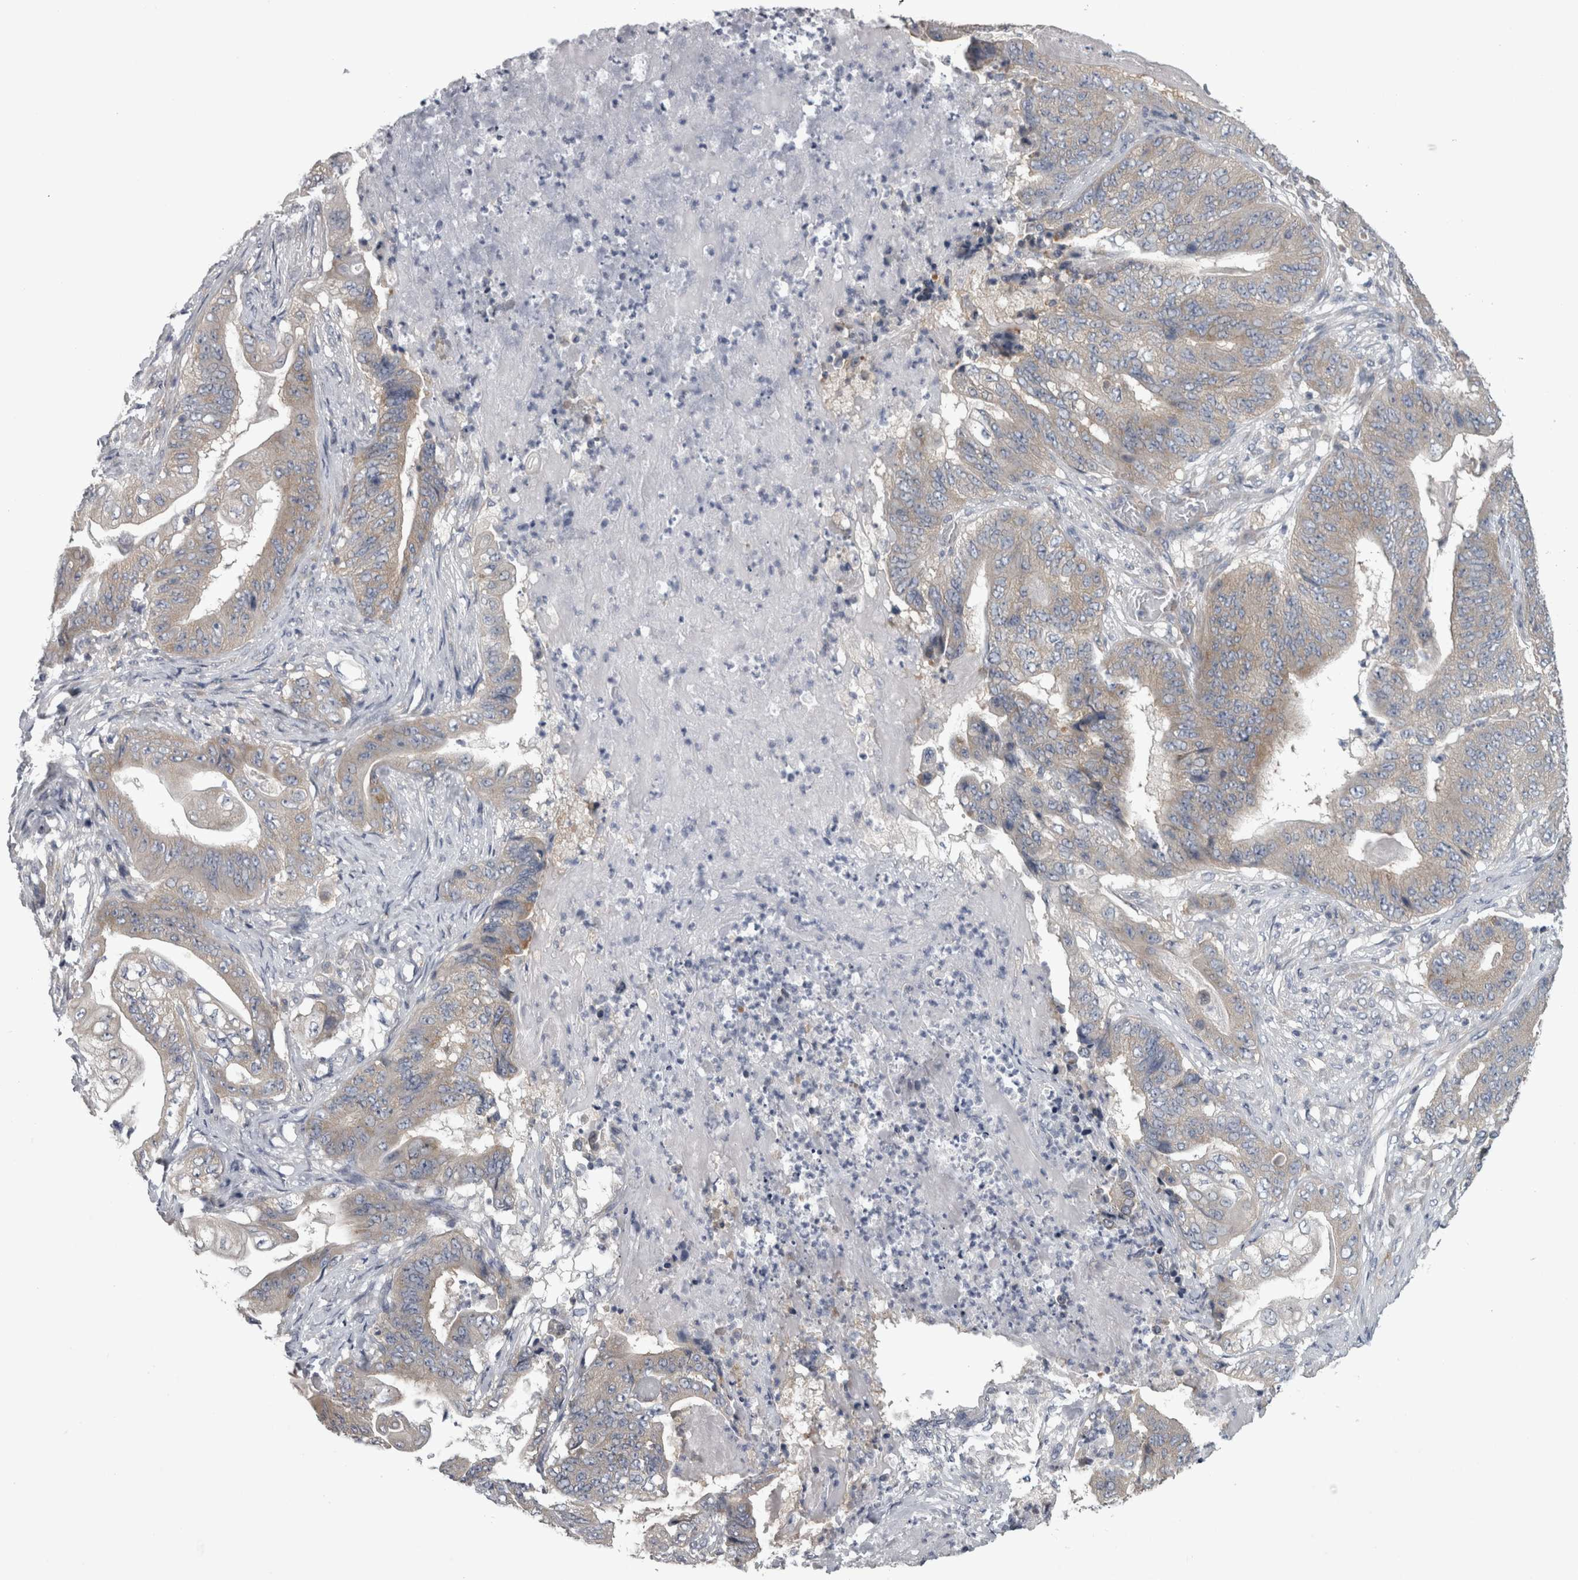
{"staining": {"intensity": "weak", "quantity": "25%-75%", "location": "cytoplasmic/membranous"}, "tissue": "stomach cancer", "cell_type": "Tumor cells", "image_type": "cancer", "snomed": [{"axis": "morphology", "description": "Adenocarcinoma, NOS"}, {"axis": "topography", "description": "Stomach"}], "caption": "Human stomach cancer stained with a brown dye demonstrates weak cytoplasmic/membranous positive staining in about 25%-75% of tumor cells.", "gene": "PRRC2C", "patient": {"sex": "female", "age": 73}}